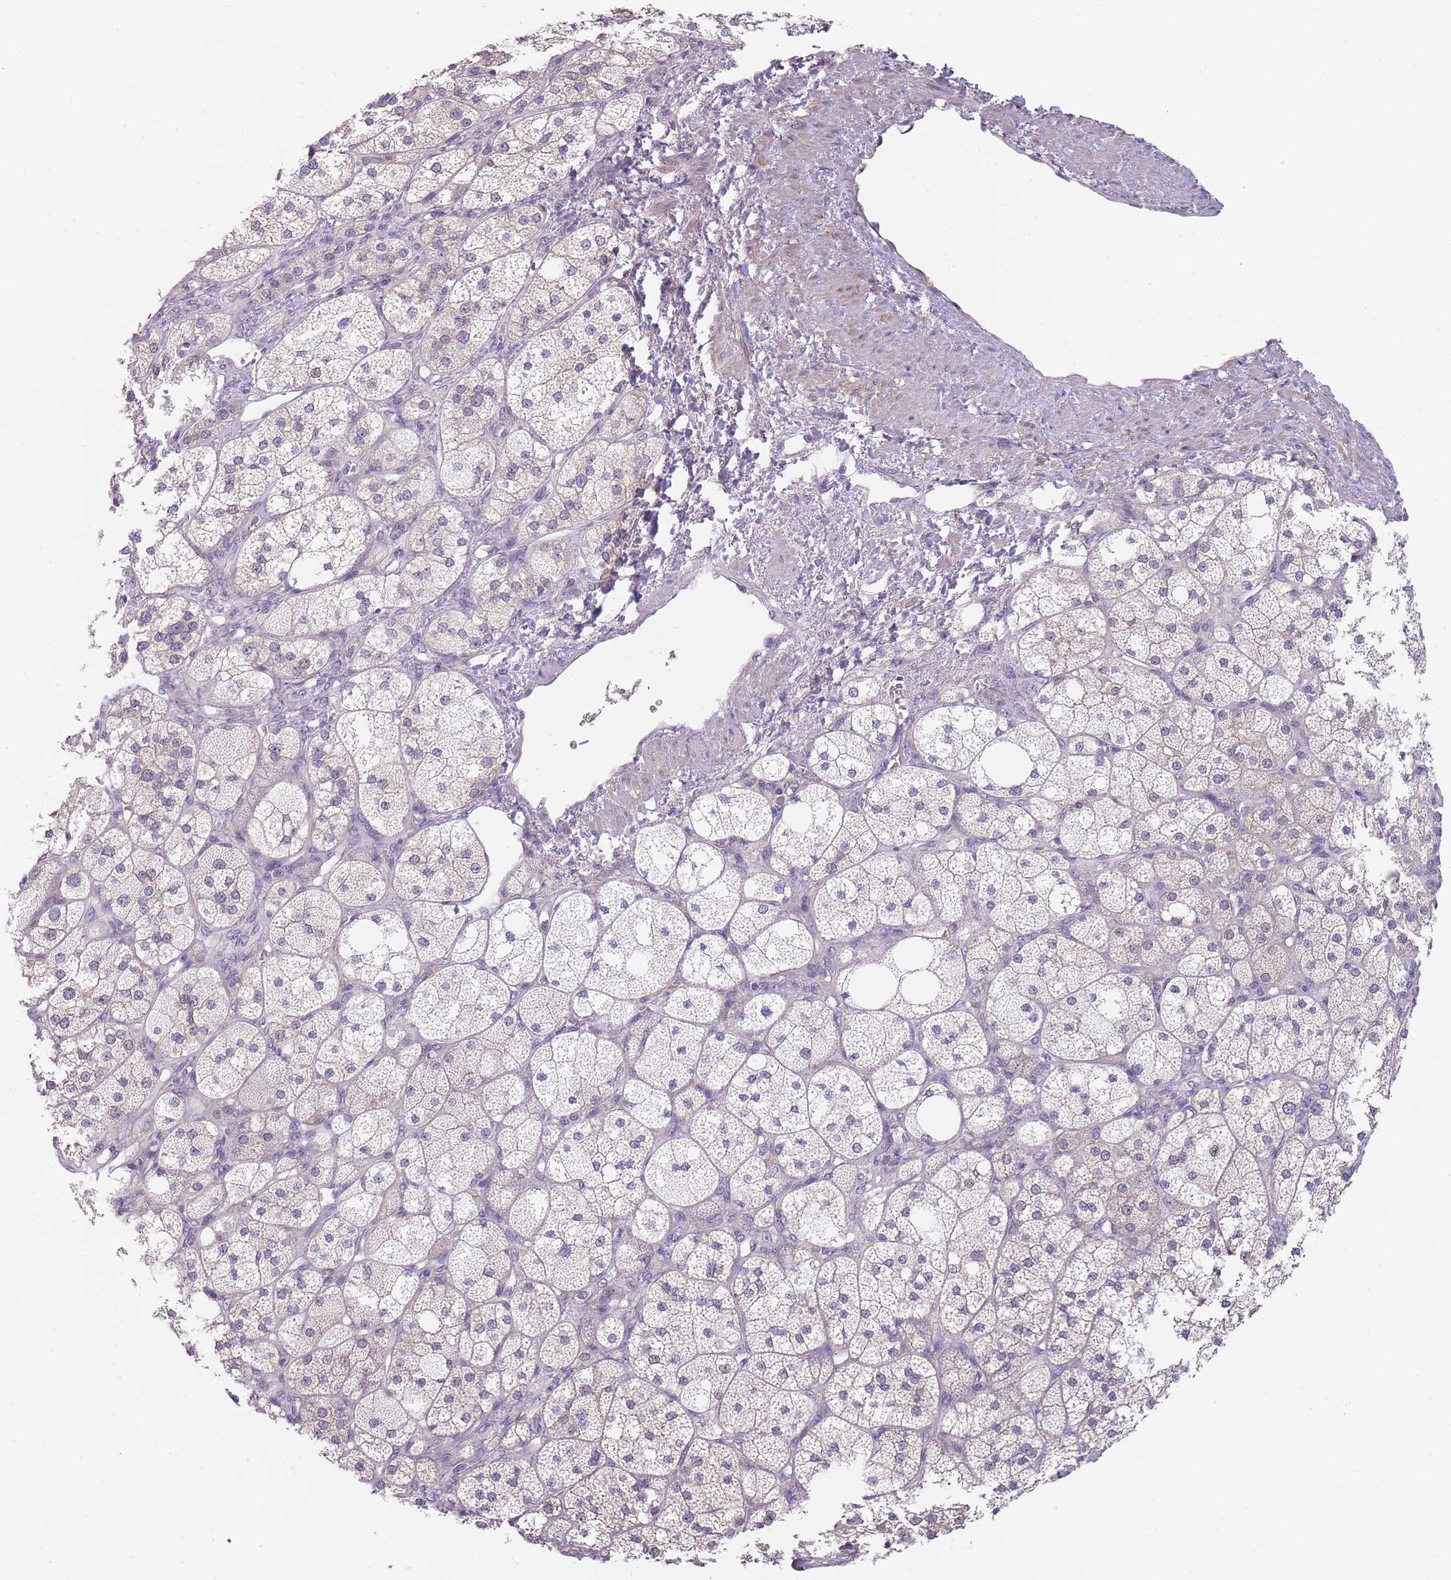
{"staining": {"intensity": "weak", "quantity": "<25%", "location": "cytoplasmic/membranous"}, "tissue": "adrenal gland", "cell_type": "Glandular cells", "image_type": "normal", "snomed": [{"axis": "morphology", "description": "Normal tissue, NOS"}, {"axis": "topography", "description": "Adrenal gland"}], "caption": "A micrograph of adrenal gland stained for a protein displays no brown staining in glandular cells.", "gene": "SLC26A6", "patient": {"sex": "male", "age": 61}}